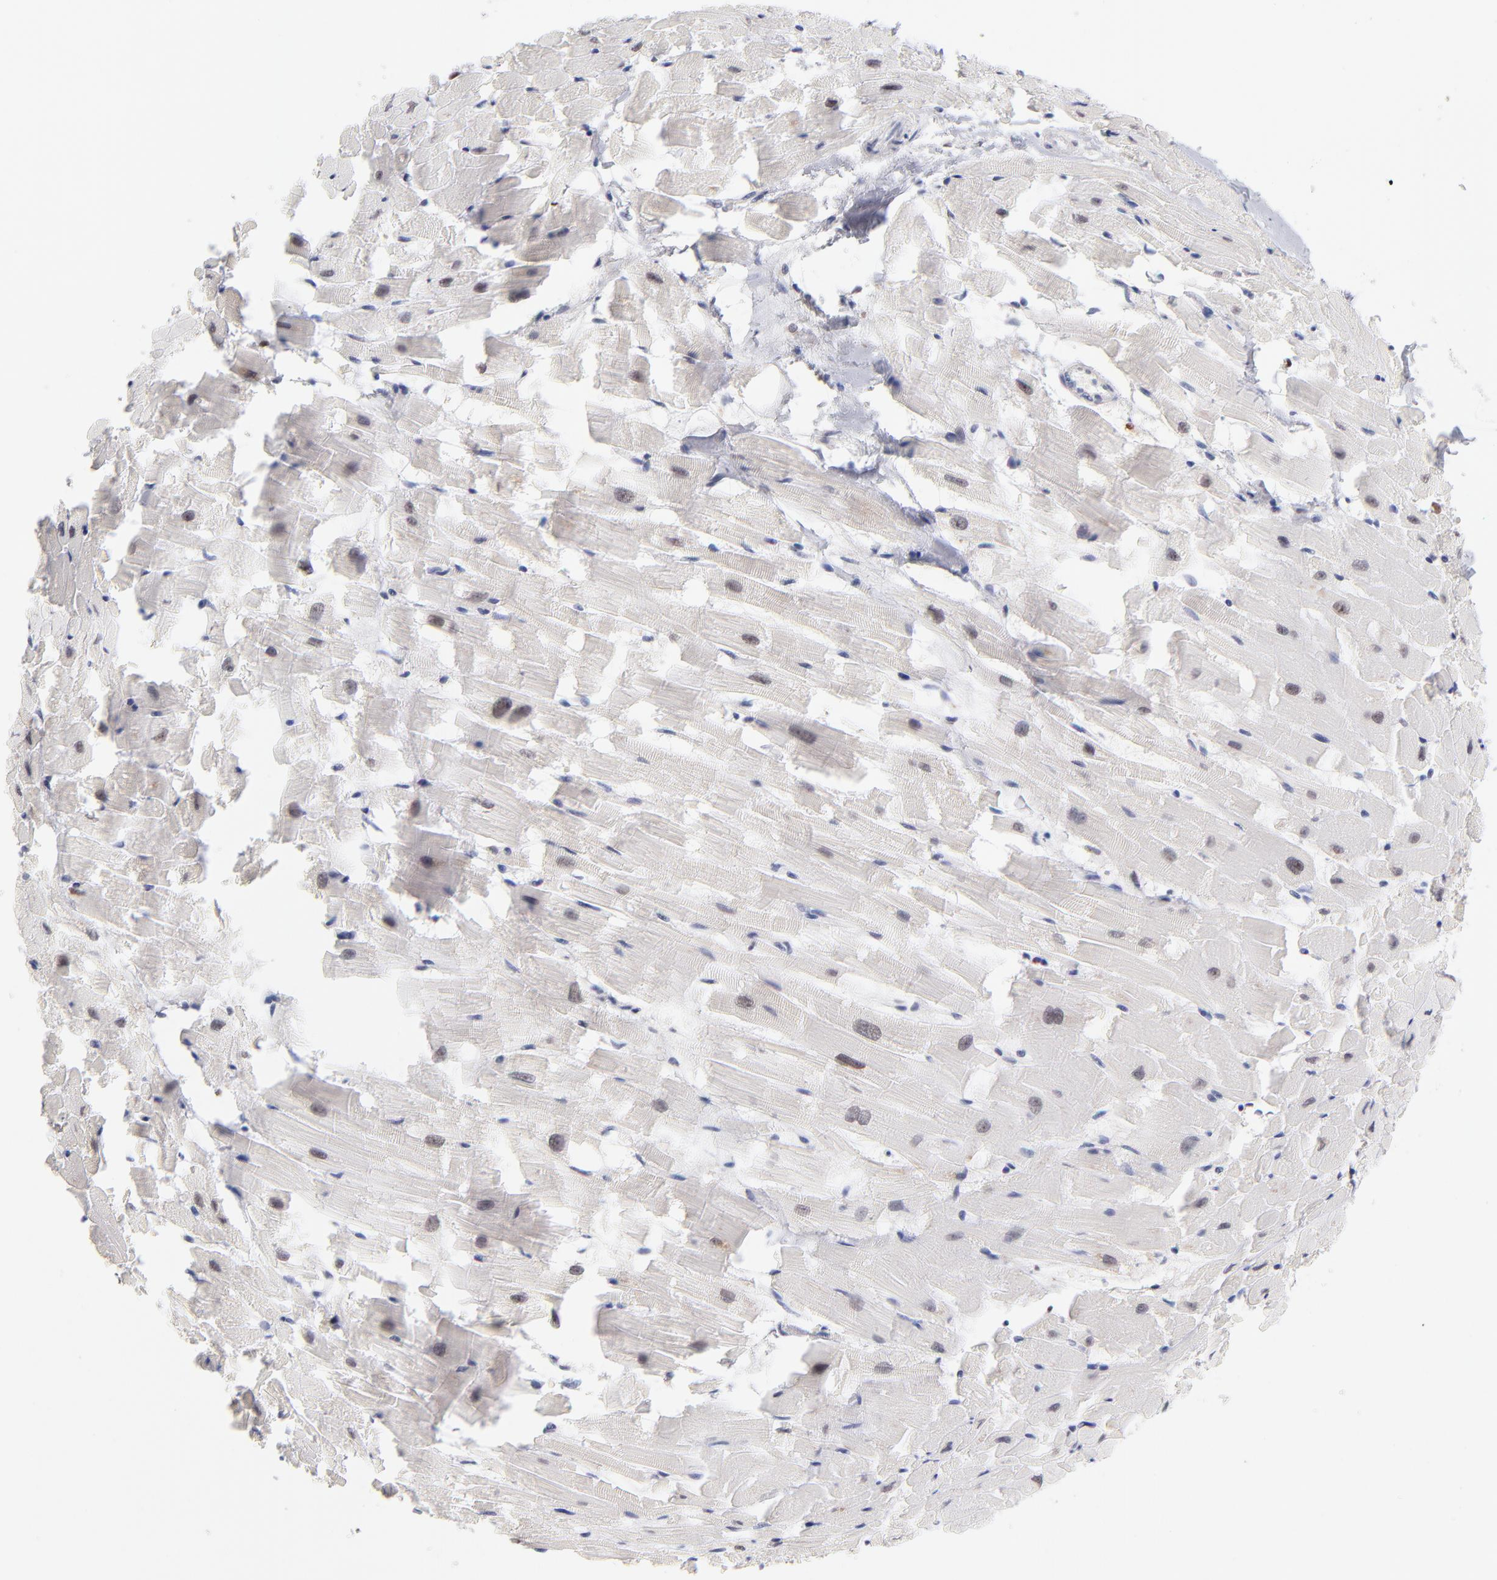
{"staining": {"intensity": "weak", "quantity": "<25%", "location": "cytoplasmic/membranous,nuclear"}, "tissue": "heart muscle", "cell_type": "Cardiomyocytes", "image_type": "normal", "snomed": [{"axis": "morphology", "description": "Normal tissue, NOS"}, {"axis": "topography", "description": "Heart"}], "caption": "Immunohistochemical staining of normal human heart muscle reveals no significant expression in cardiomyocytes.", "gene": "PARP1", "patient": {"sex": "female", "age": 19}}